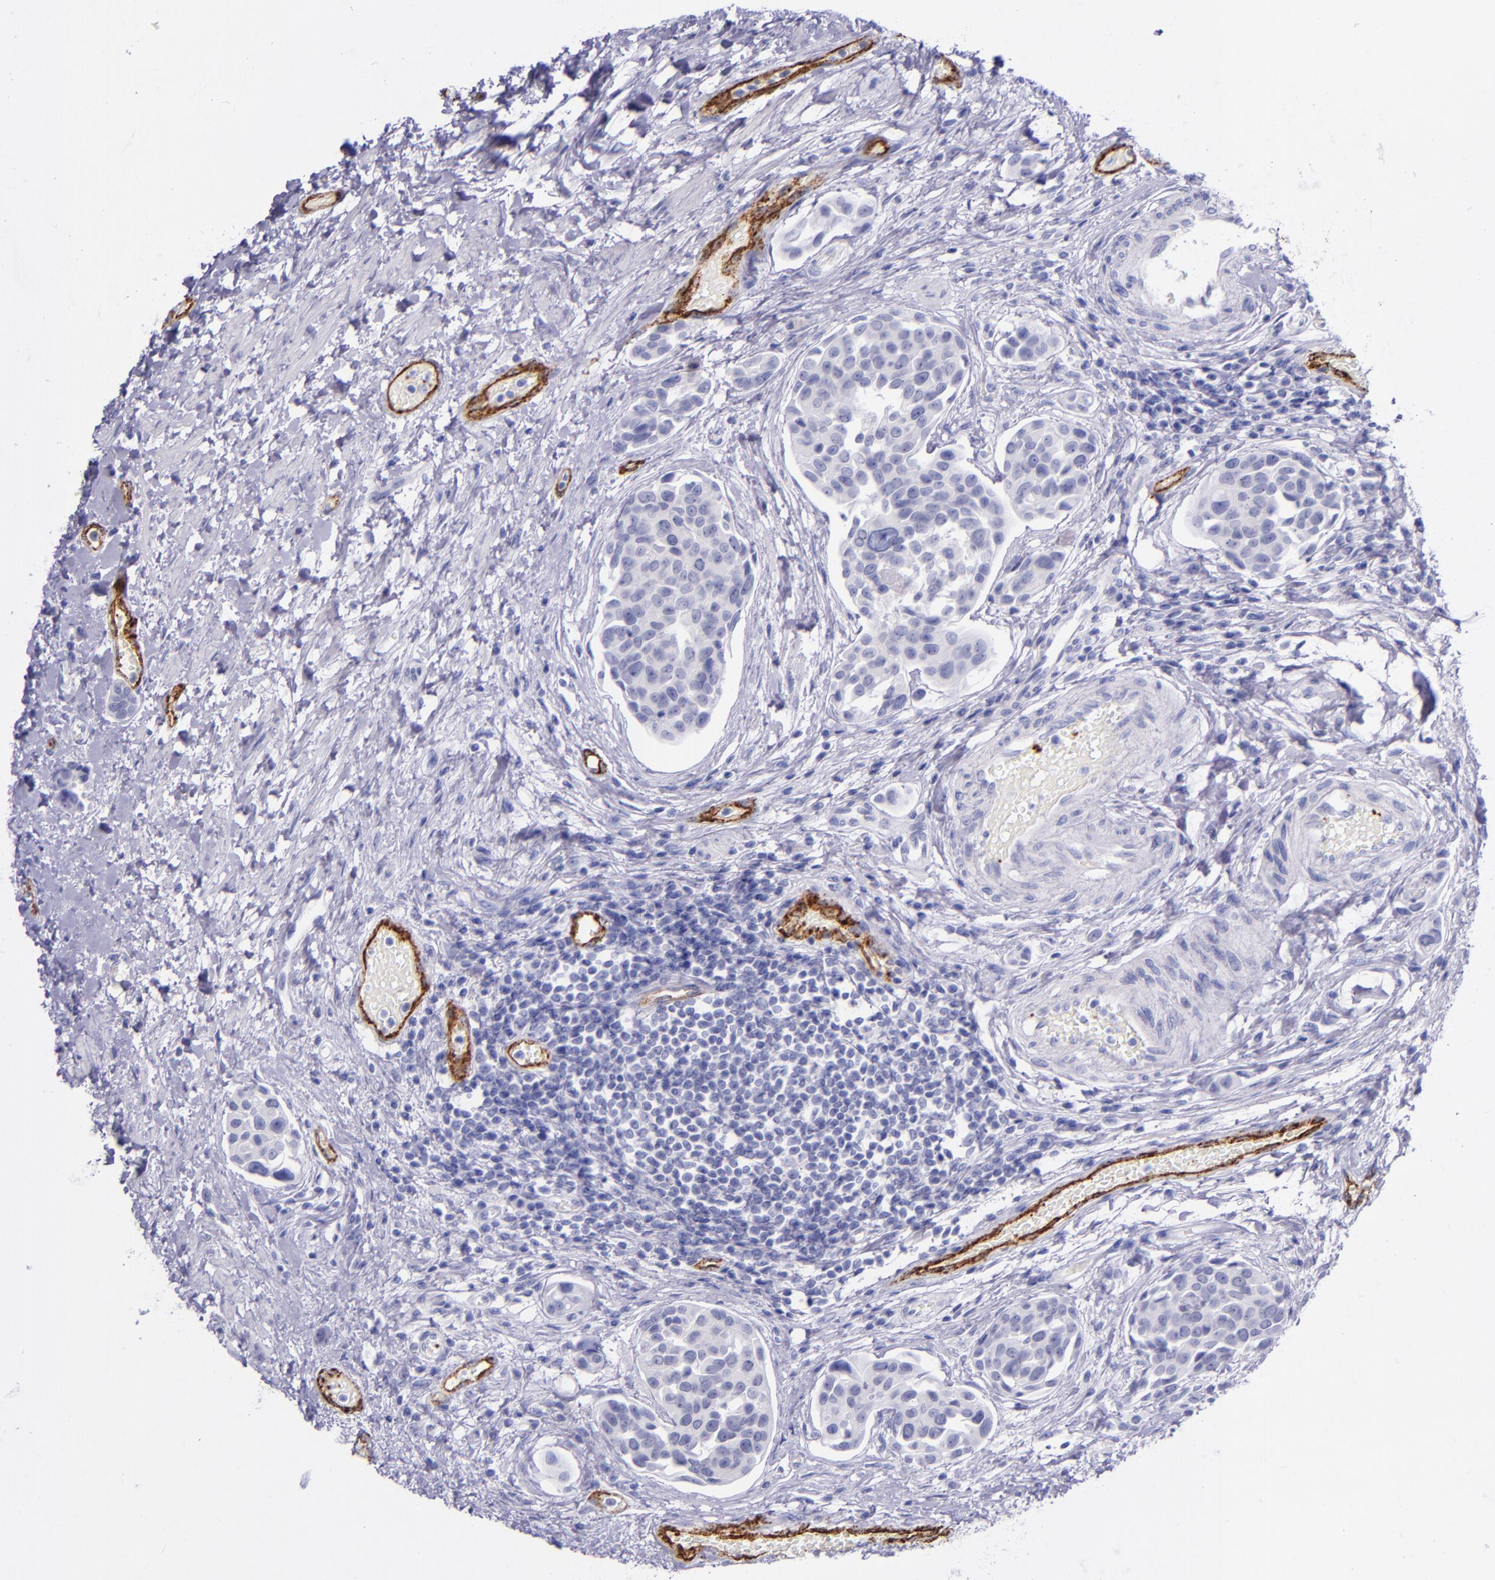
{"staining": {"intensity": "negative", "quantity": "none", "location": "none"}, "tissue": "urothelial cancer", "cell_type": "Tumor cells", "image_type": "cancer", "snomed": [{"axis": "morphology", "description": "Urothelial carcinoma, High grade"}, {"axis": "topography", "description": "Urinary bladder"}], "caption": "IHC image of urothelial carcinoma (high-grade) stained for a protein (brown), which shows no staining in tumor cells.", "gene": "SELE", "patient": {"sex": "male", "age": 78}}